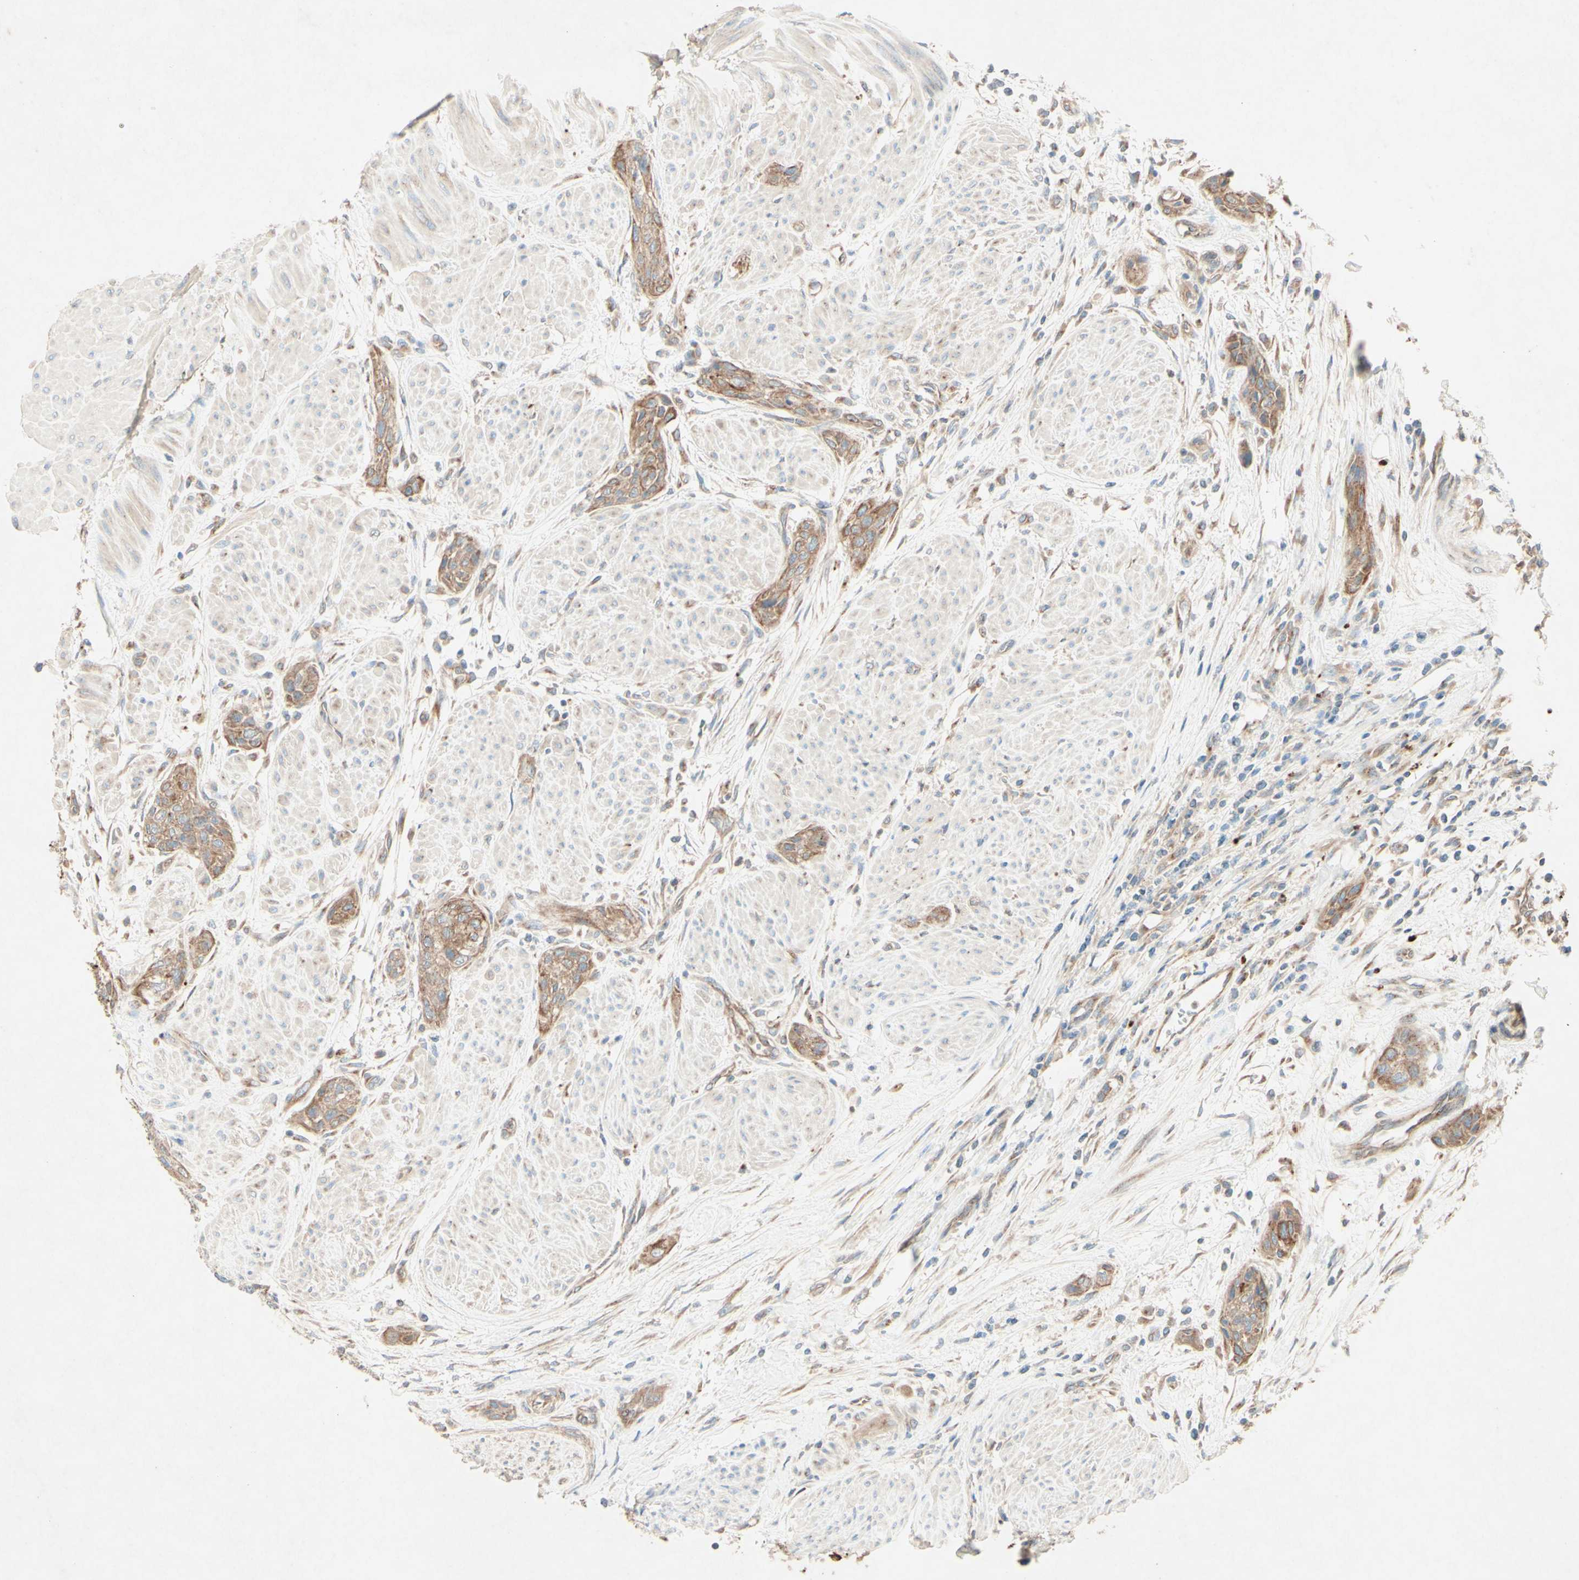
{"staining": {"intensity": "moderate", "quantity": ">75%", "location": "cytoplasmic/membranous"}, "tissue": "urothelial cancer", "cell_type": "Tumor cells", "image_type": "cancer", "snomed": [{"axis": "morphology", "description": "Urothelial carcinoma, High grade"}, {"axis": "topography", "description": "Urinary bladder"}], "caption": "Immunohistochemical staining of human urothelial cancer shows moderate cytoplasmic/membranous protein expression in about >75% of tumor cells.", "gene": "MTM1", "patient": {"sex": "male", "age": 35}}